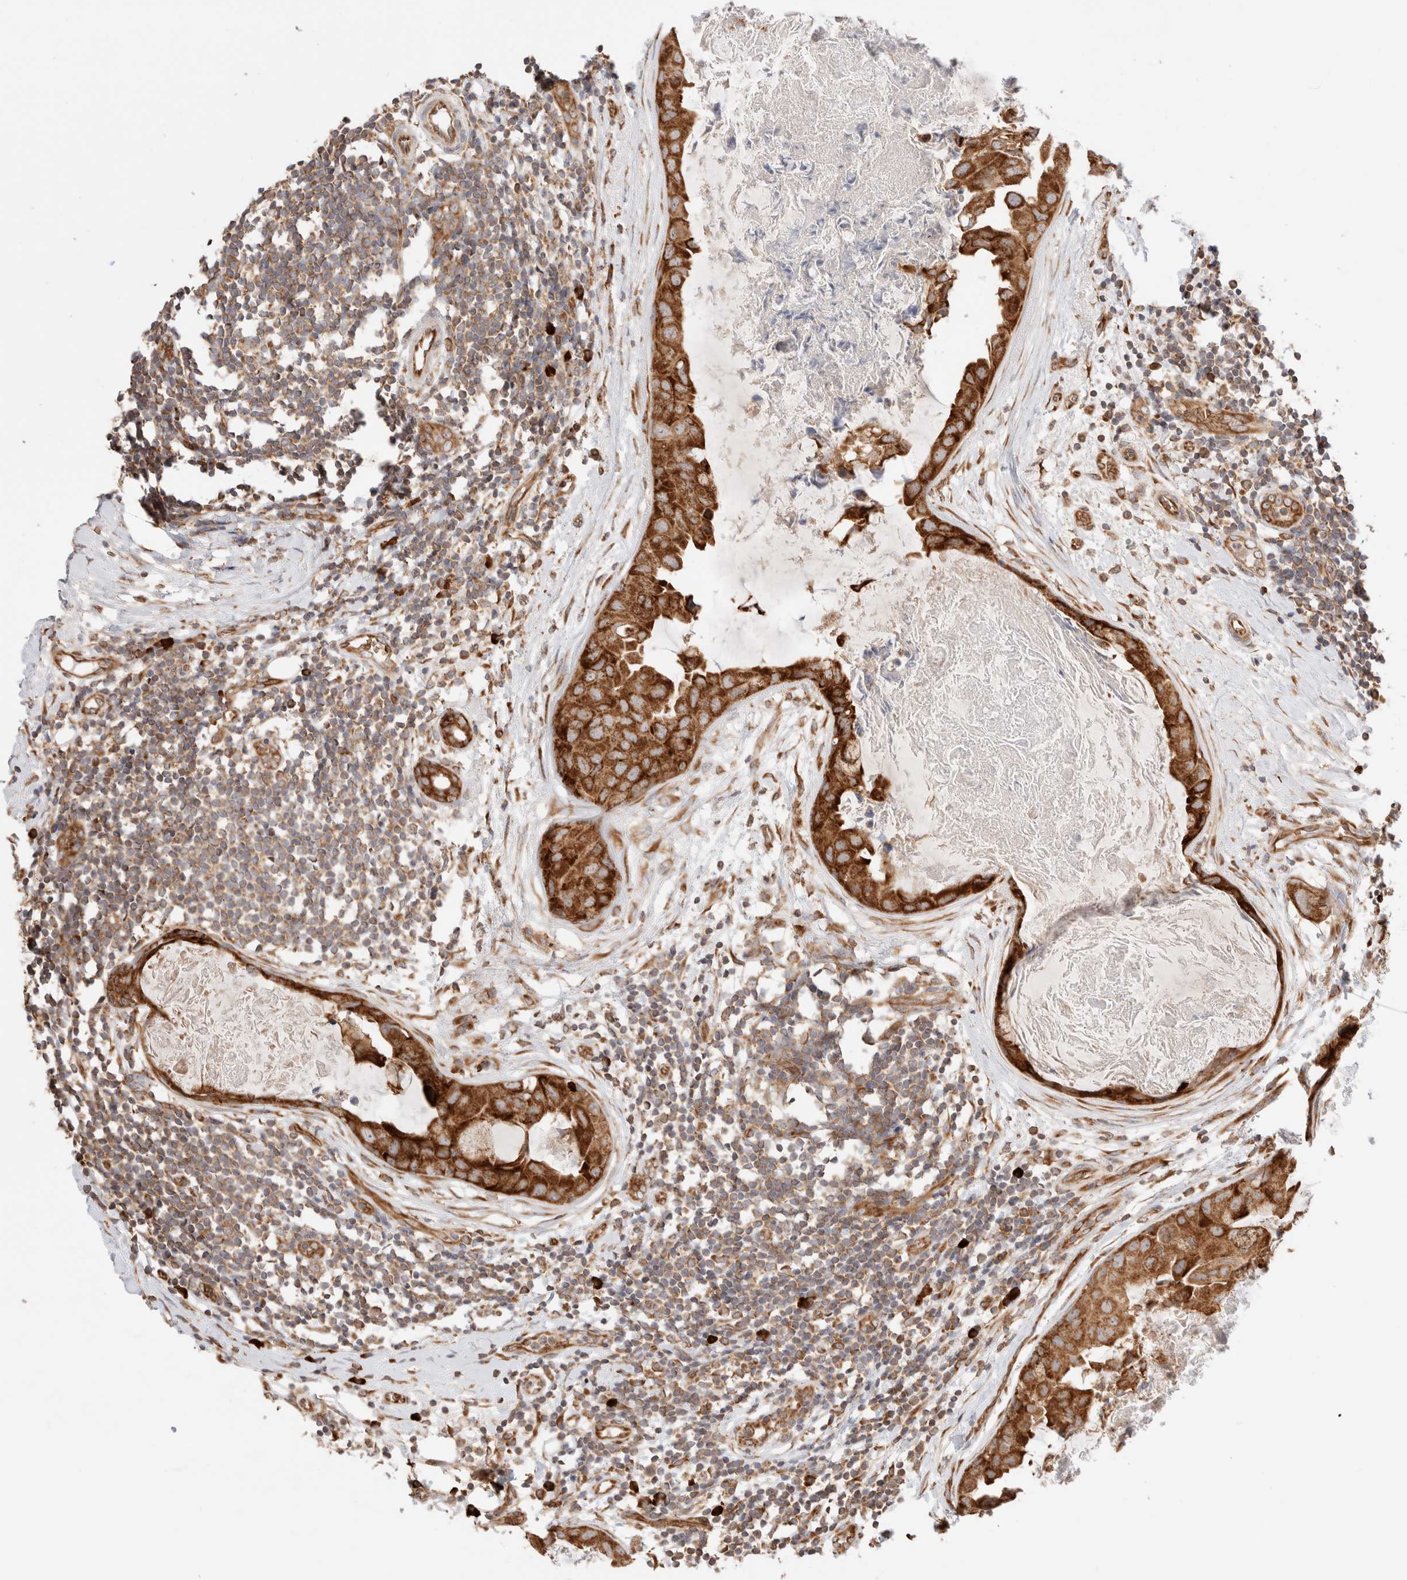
{"staining": {"intensity": "strong", "quantity": ">75%", "location": "cytoplasmic/membranous"}, "tissue": "breast cancer", "cell_type": "Tumor cells", "image_type": "cancer", "snomed": [{"axis": "morphology", "description": "Duct carcinoma"}, {"axis": "topography", "description": "Breast"}], "caption": "A photomicrograph of human breast cancer stained for a protein exhibits strong cytoplasmic/membranous brown staining in tumor cells.", "gene": "UTS2B", "patient": {"sex": "female", "age": 40}}